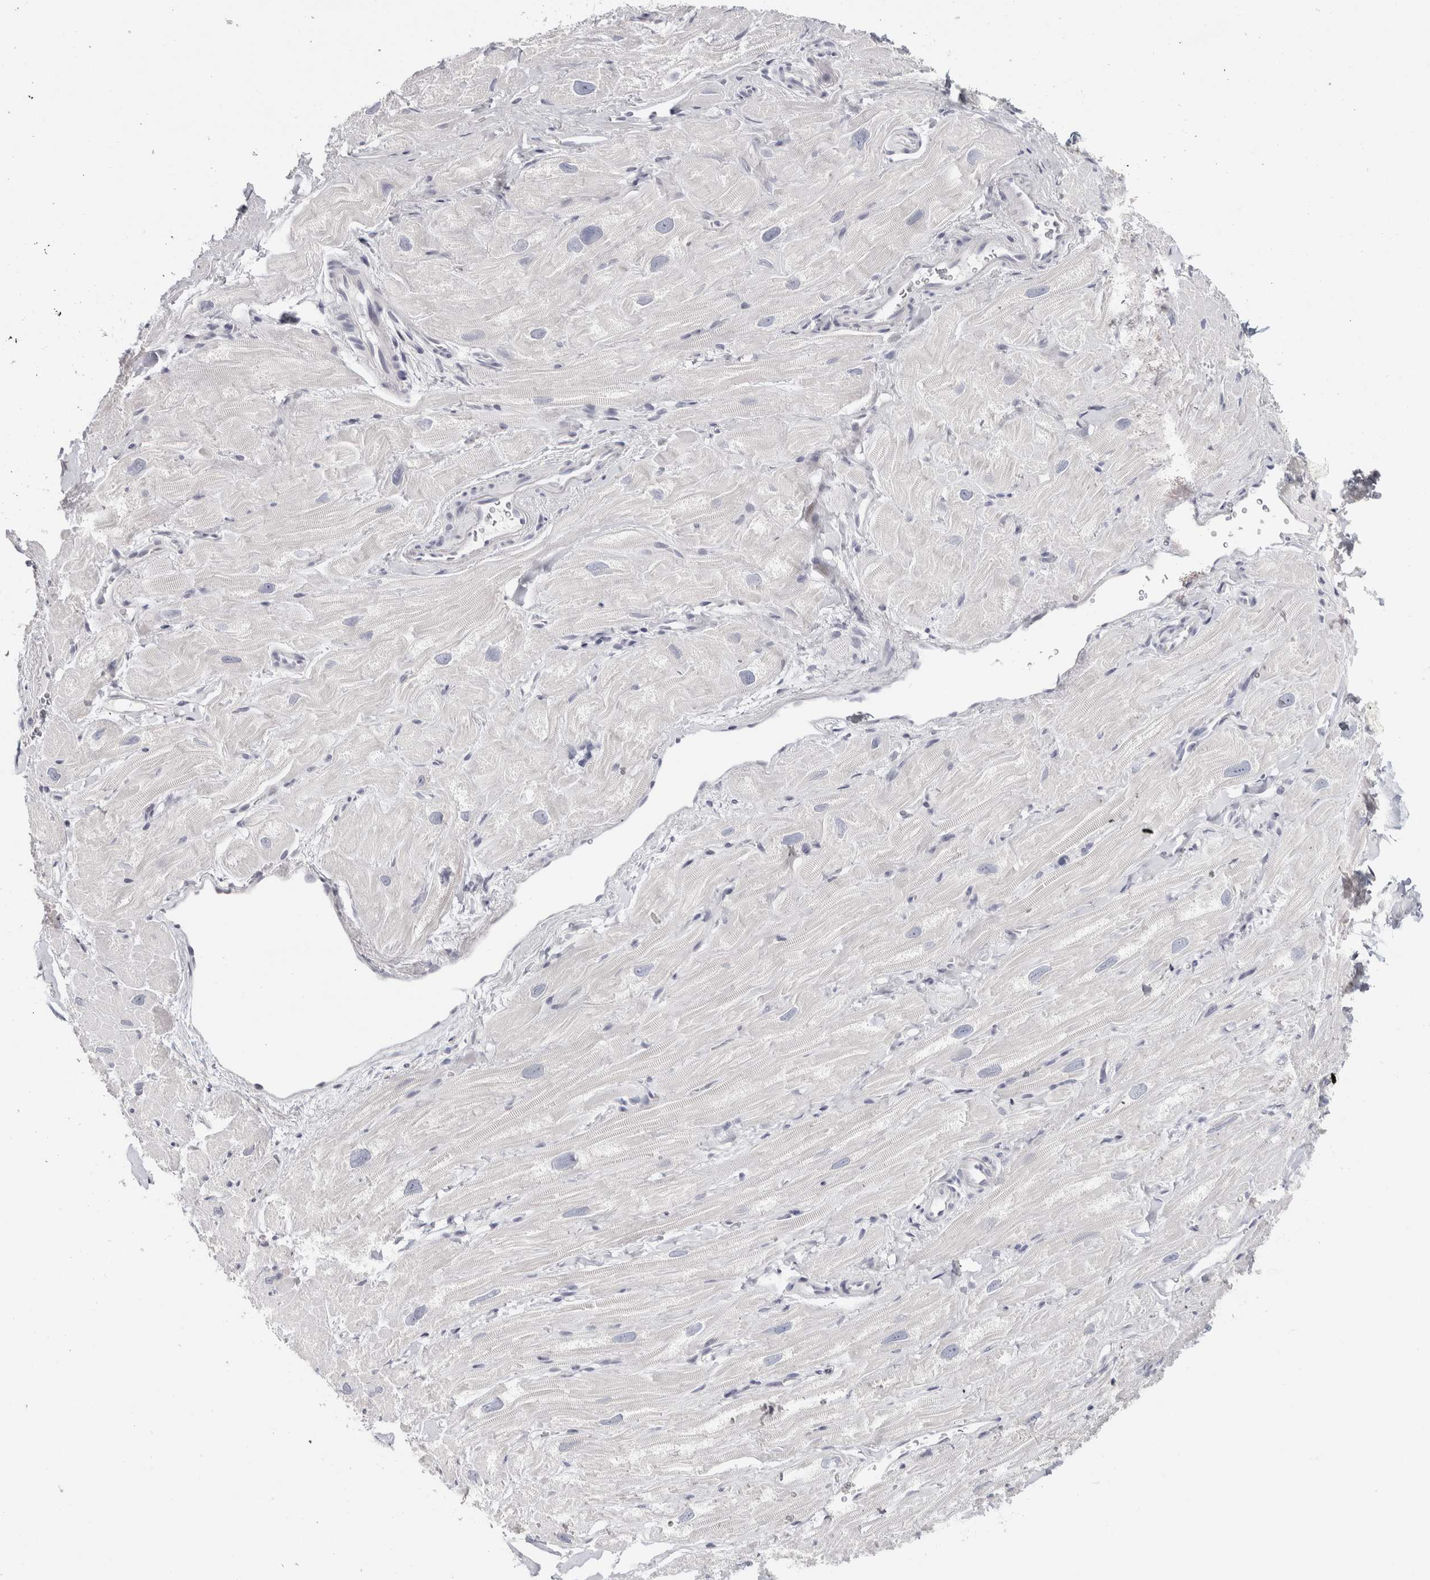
{"staining": {"intensity": "negative", "quantity": "none", "location": "none"}, "tissue": "heart muscle", "cell_type": "Cardiomyocytes", "image_type": "normal", "snomed": [{"axis": "morphology", "description": "Normal tissue, NOS"}, {"axis": "topography", "description": "Heart"}], "caption": "Immunohistochemistry (IHC) micrograph of unremarkable heart muscle: human heart muscle stained with DAB exhibits no significant protein positivity in cardiomyocytes. (DAB IHC, high magnification).", "gene": "RPH3AL", "patient": {"sex": "male", "age": 49}}